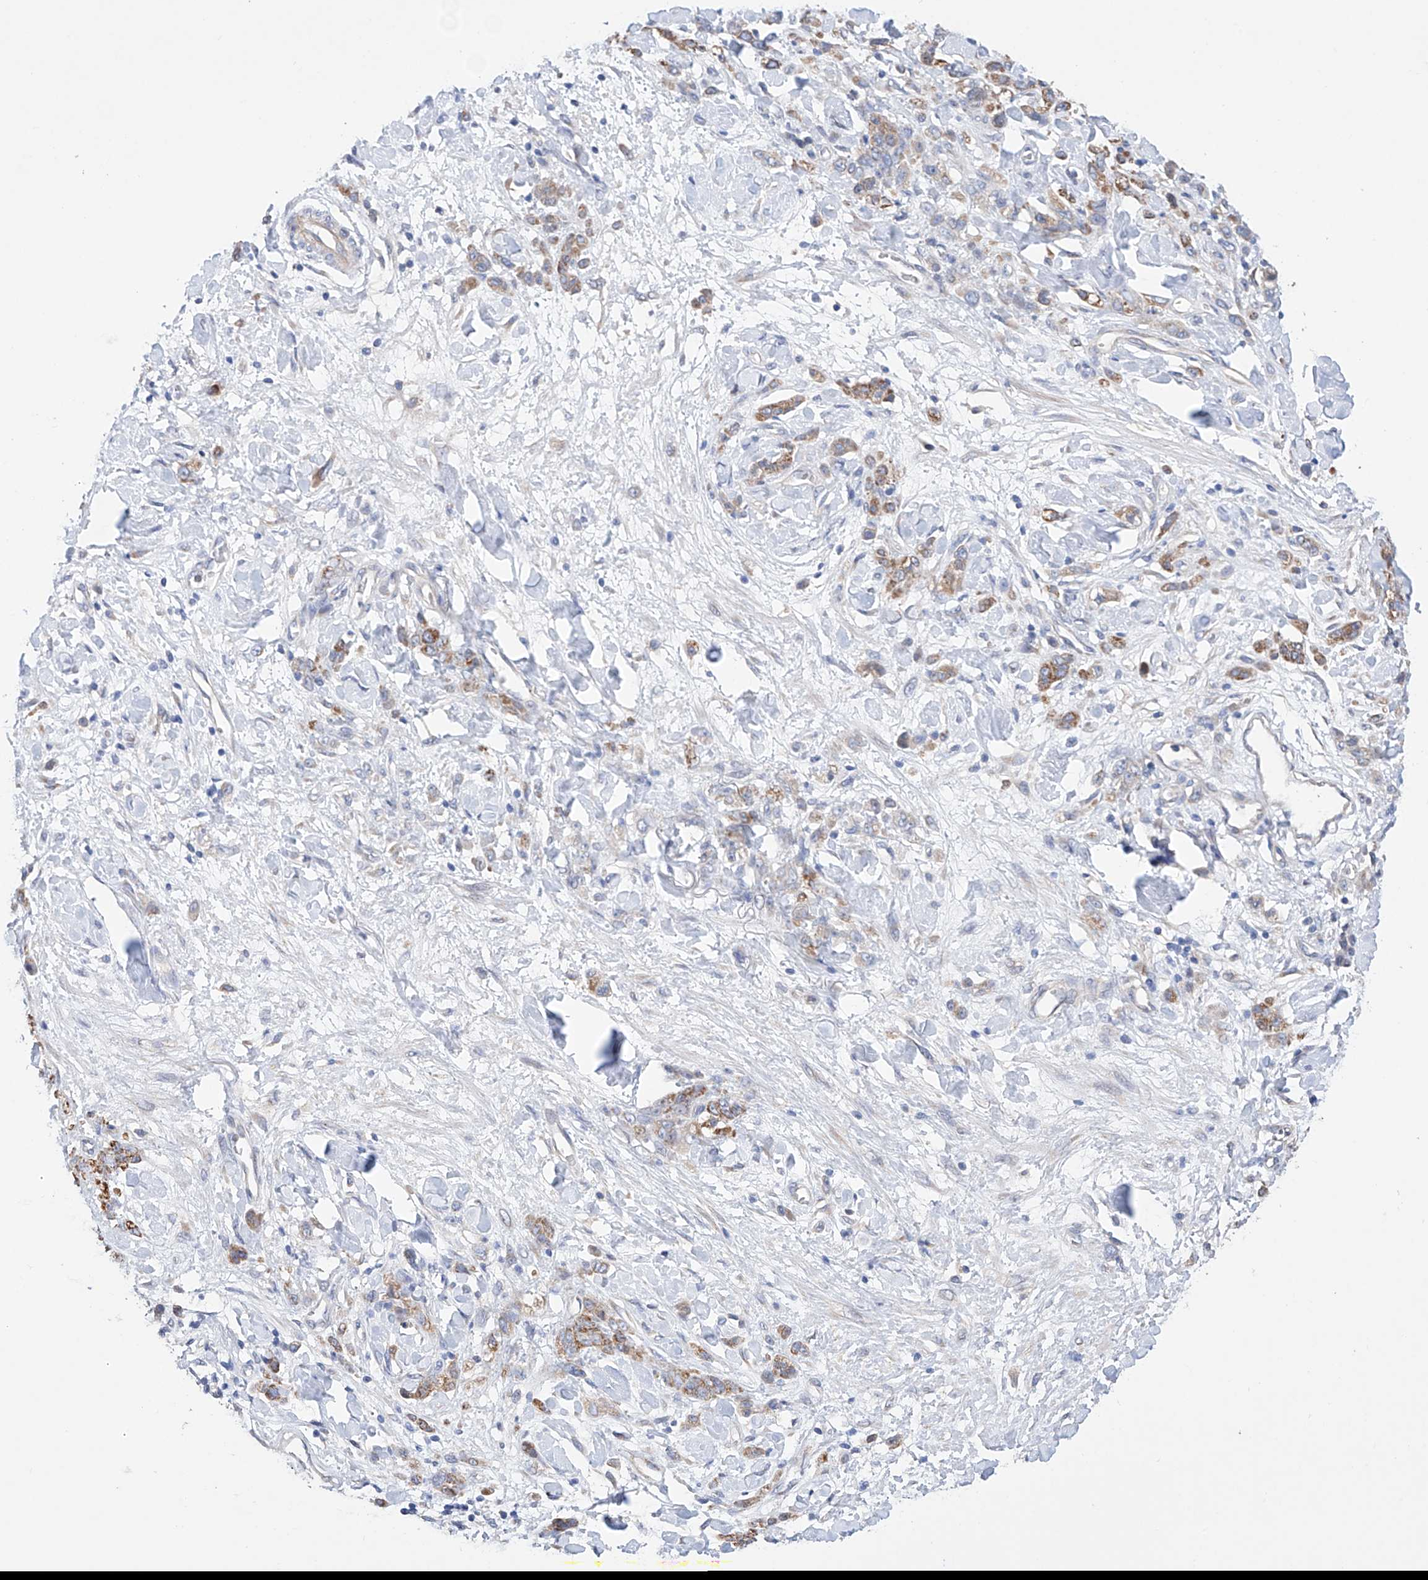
{"staining": {"intensity": "moderate", "quantity": "25%-75%", "location": "cytoplasmic/membranous"}, "tissue": "stomach cancer", "cell_type": "Tumor cells", "image_type": "cancer", "snomed": [{"axis": "morphology", "description": "Normal tissue, NOS"}, {"axis": "morphology", "description": "Adenocarcinoma, NOS"}, {"axis": "topography", "description": "Stomach"}], "caption": "A brown stain shows moderate cytoplasmic/membranous expression of a protein in human stomach cancer (adenocarcinoma) tumor cells. (IHC, brightfield microscopy, high magnification).", "gene": "AFG1L", "patient": {"sex": "male", "age": 82}}